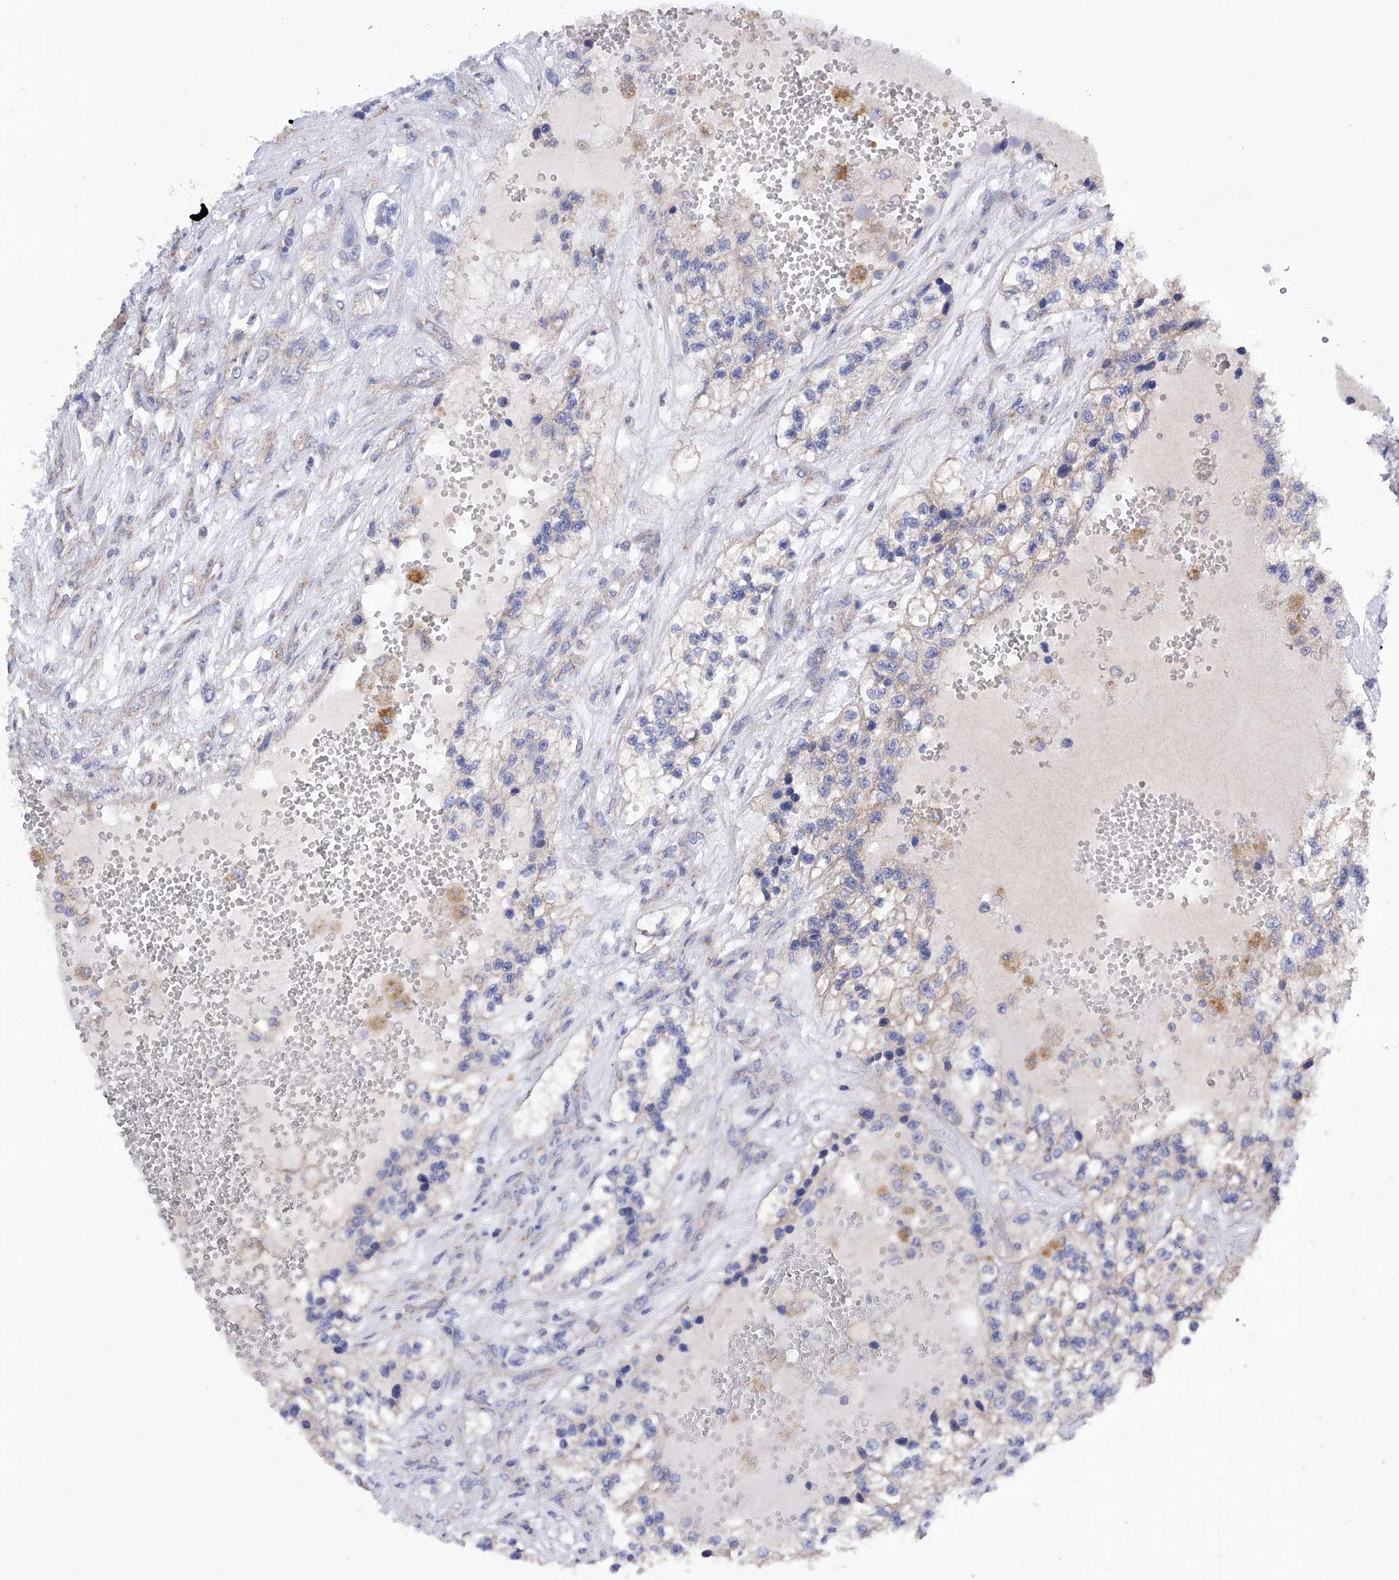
{"staining": {"intensity": "weak", "quantity": "<25%", "location": "cytoplasmic/membranous"}, "tissue": "renal cancer", "cell_type": "Tumor cells", "image_type": "cancer", "snomed": [{"axis": "morphology", "description": "Adenocarcinoma, NOS"}, {"axis": "topography", "description": "Kidney"}], "caption": "IHC of human adenocarcinoma (renal) displays no positivity in tumor cells.", "gene": "EFCAB2", "patient": {"sex": "female", "age": 57}}